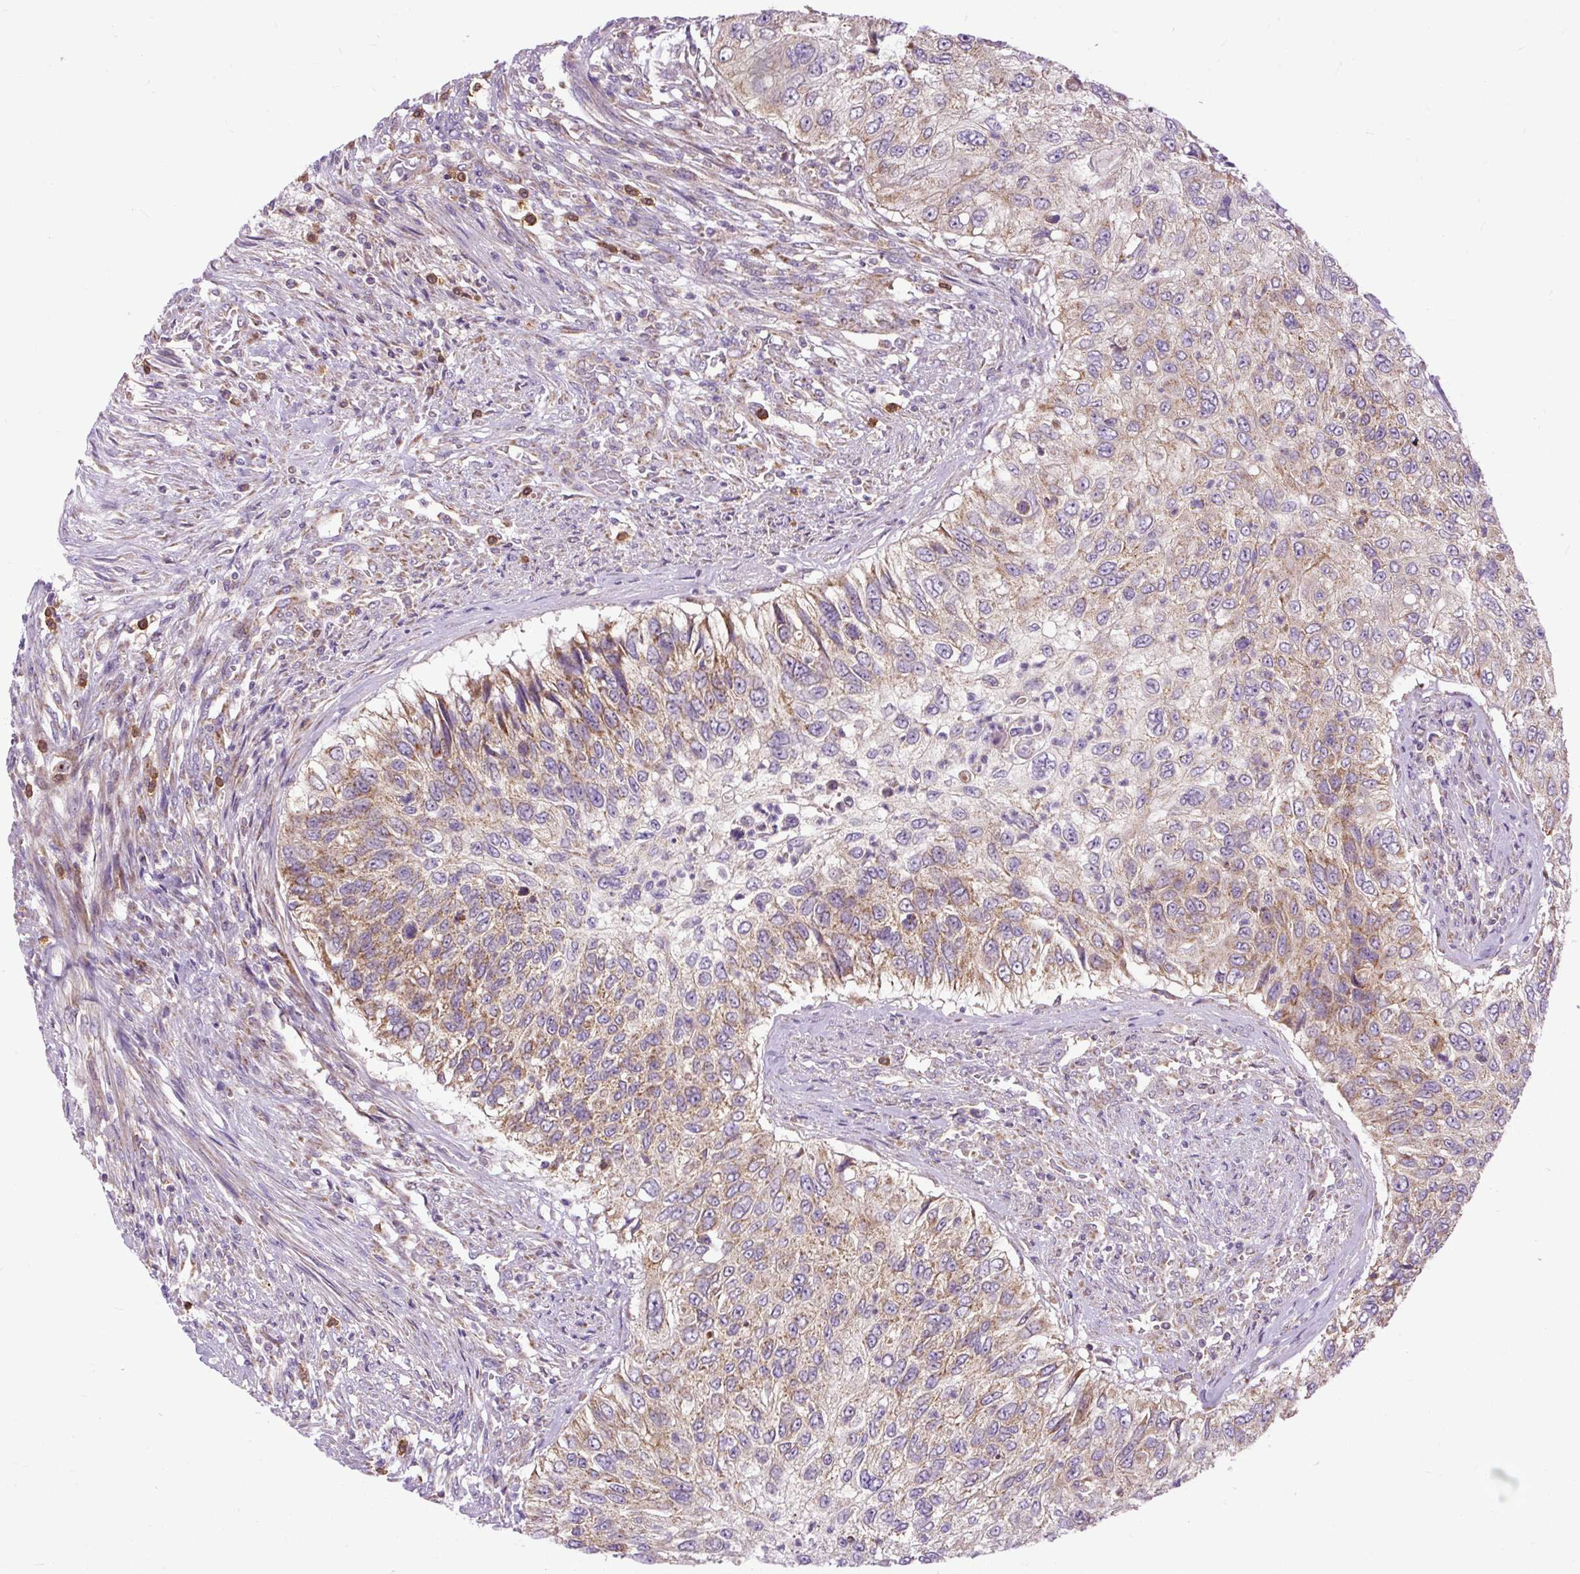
{"staining": {"intensity": "weak", "quantity": "25%-75%", "location": "cytoplasmic/membranous"}, "tissue": "urothelial cancer", "cell_type": "Tumor cells", "image_type": "cancer", "snomed": [{"axis": "morphology", "description": "Urothelial carcinoma, High grade"}, {"axis": "topography", "description": "Urinary bladder"}], "caption": "This image demonstrates immunohistochemistry (IHC) staining of human high-grade urothelial carcinoma, with low weak cytoplasmic/membranous expression in approximately 25%-75% of tumor cells.", "gene": "TM2D3", "patient": {"sex": "female", "age": 60}}